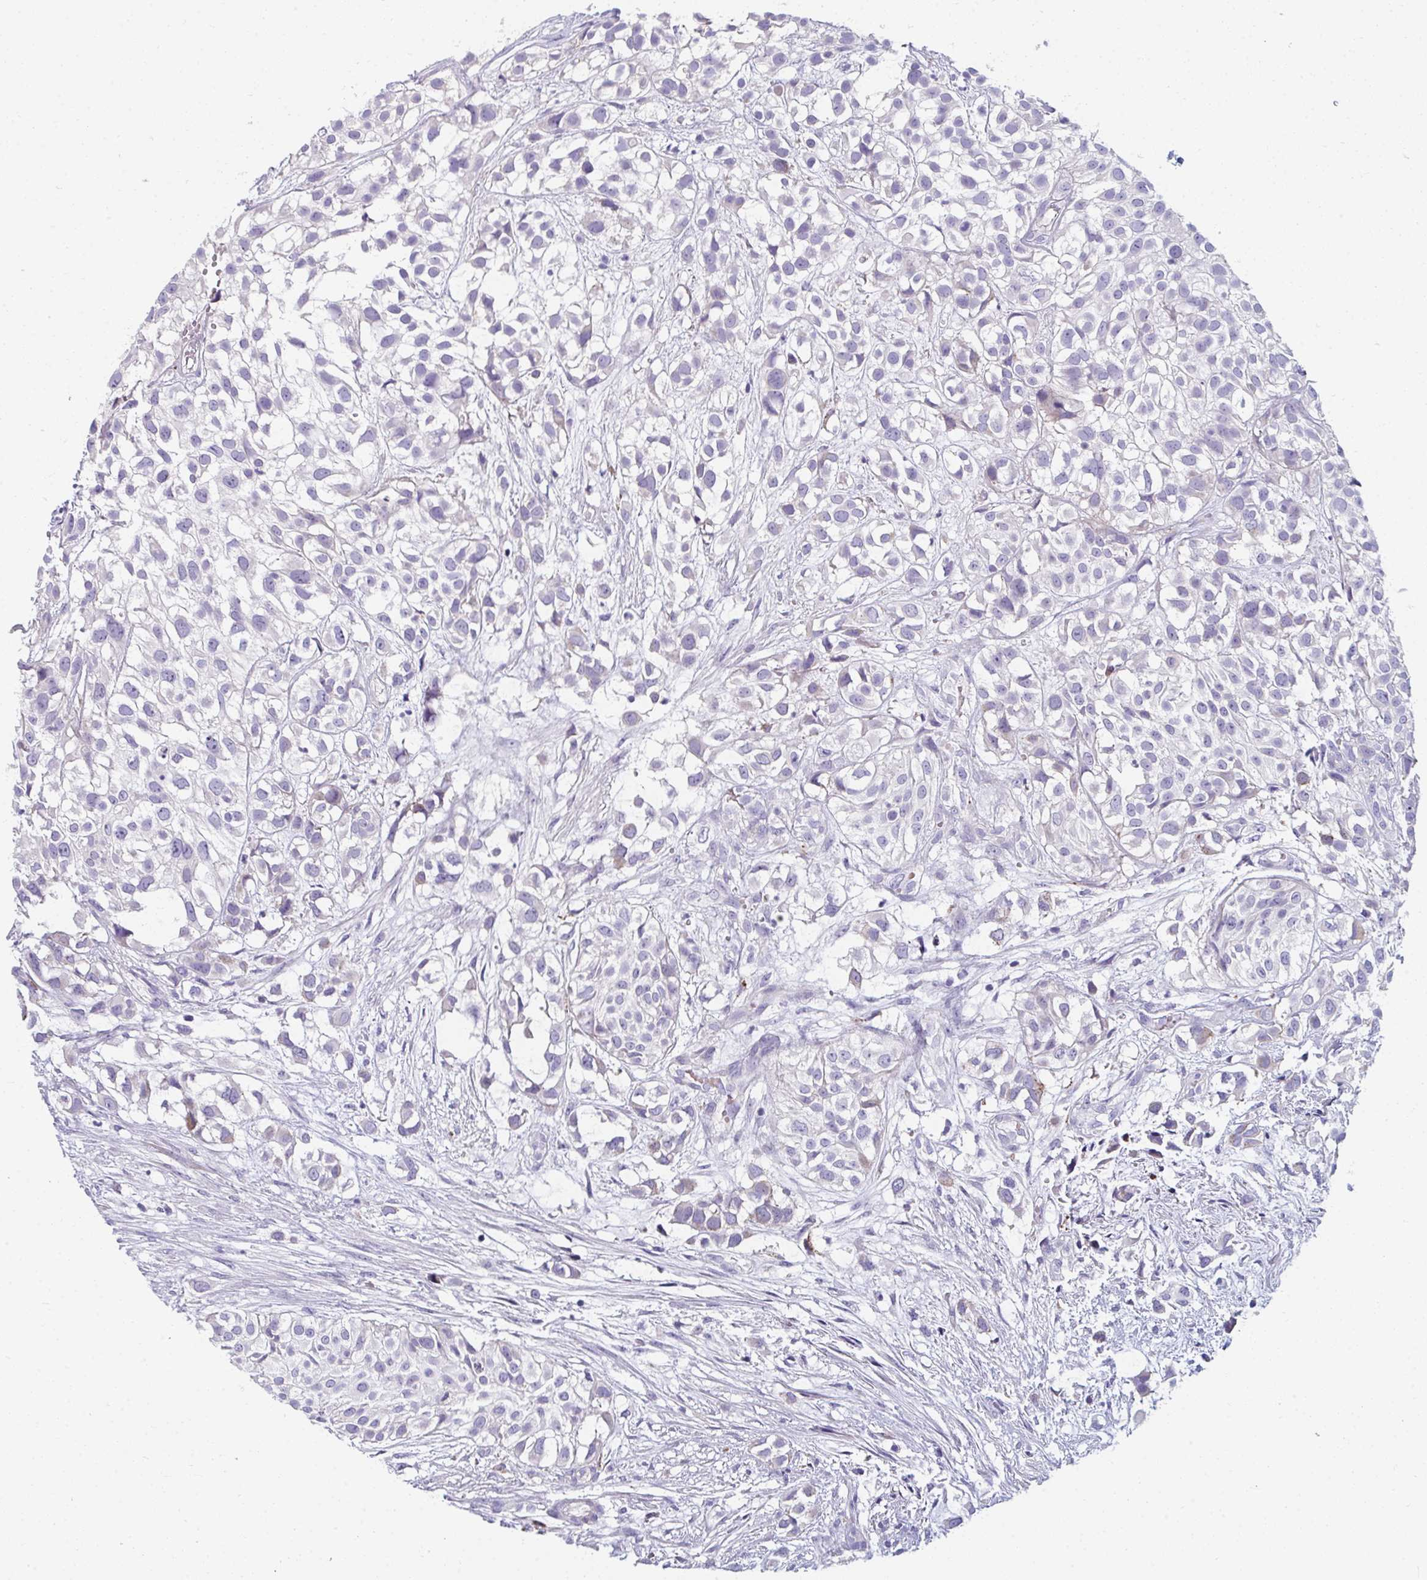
{"staining": {"intensity": "negative", "quantity": "none", "location": "none"}, "tissue": "urothelial cancer", "cell_type": "Tumor cells", "image_type": "cancer", "snomed": [{"axis": "morphology", "description": "Urothelial carcinoma, High grade"}, {"axis": "topography", "description": "Urinary bladder"}], "caption": "Human urothelial carcinoma (high-grade) stained for a protein using immunohistochemistry demonstrates no expression in tumor cells.", "gene": "EIF1AD", "patient": {"sex": "male", "age": 56}}